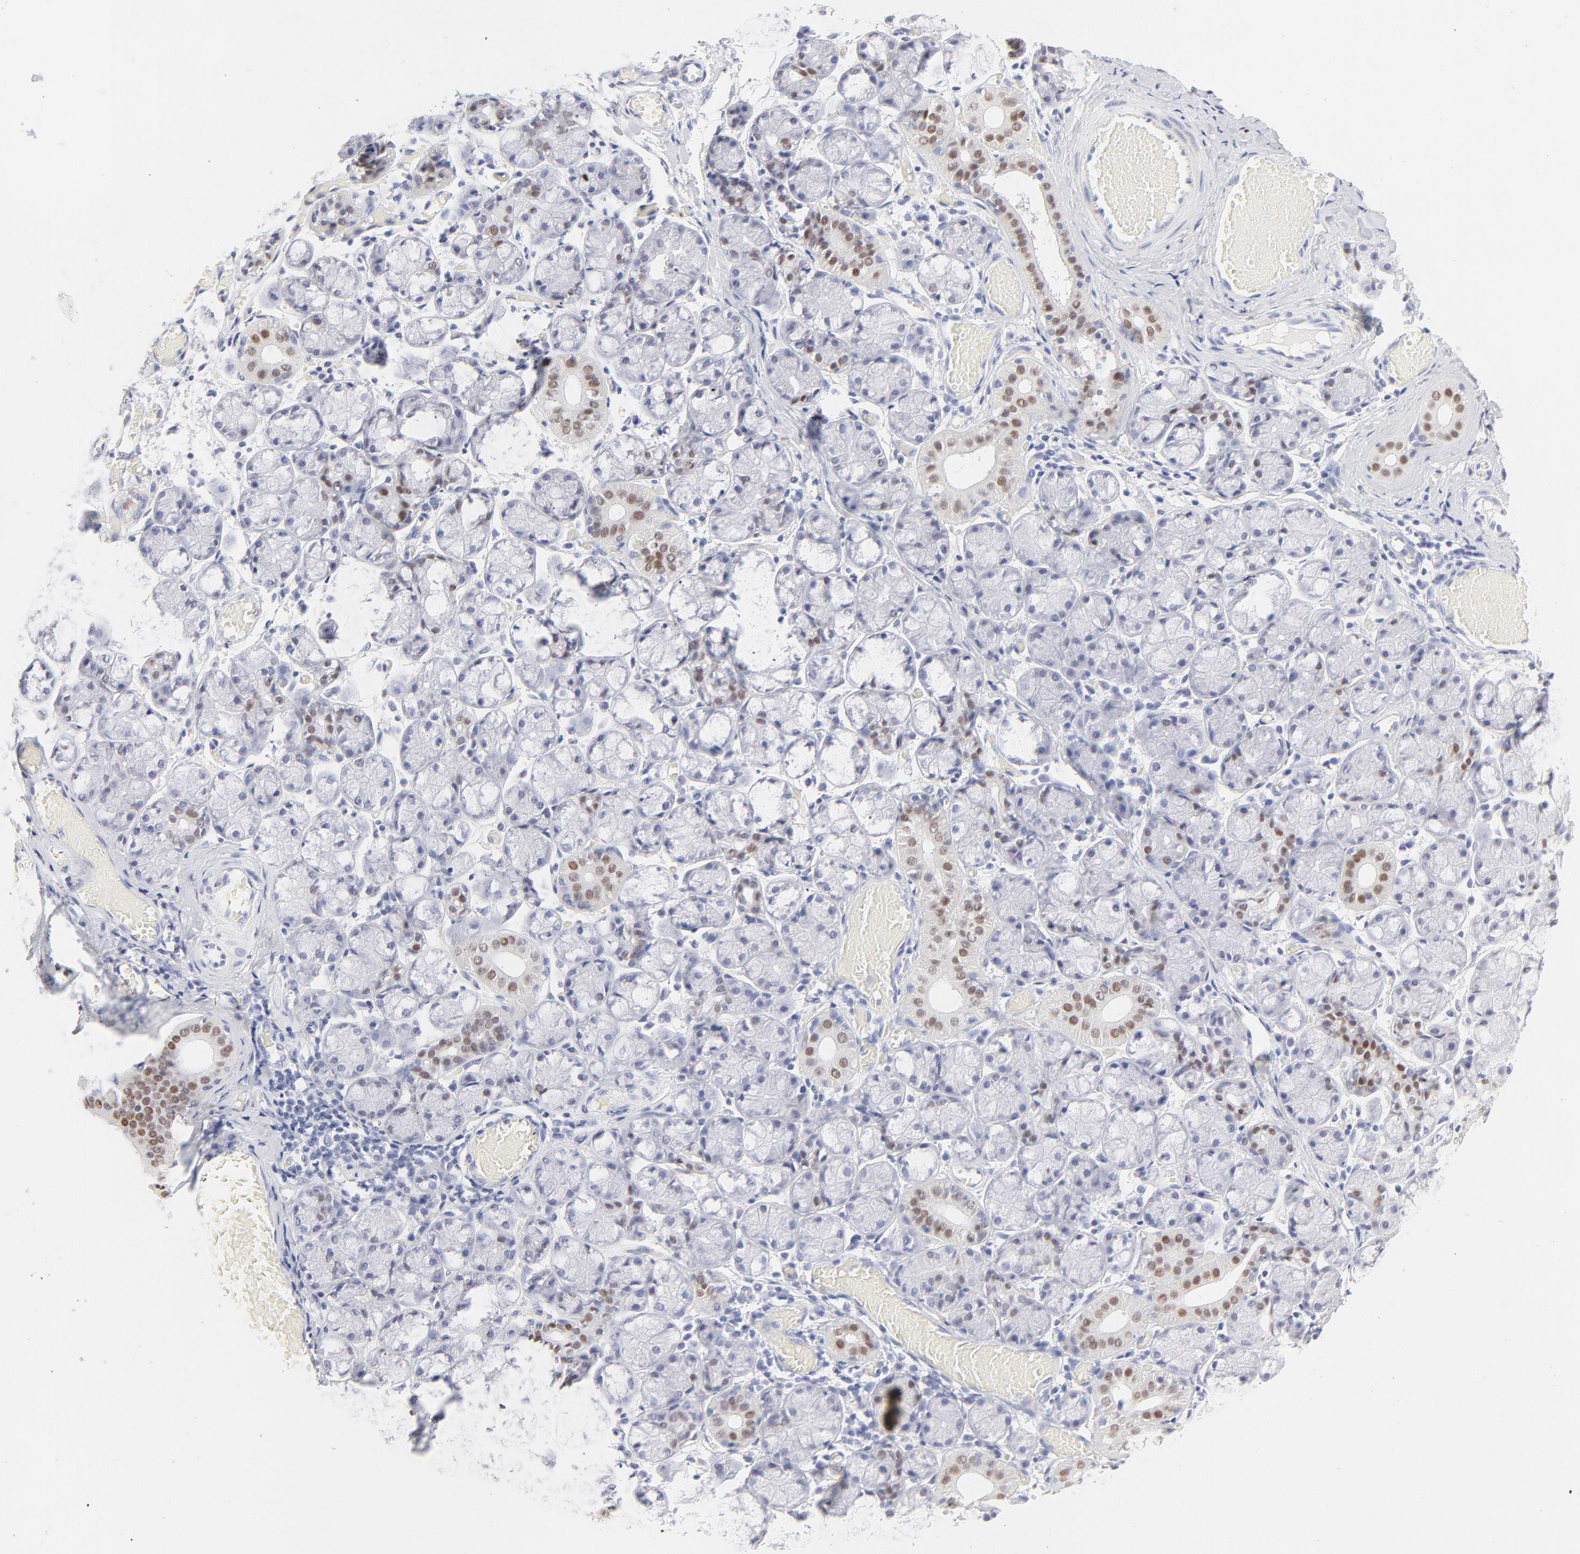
{"staining": {"intensity": "moderate", "quantity": "<25%", "location": "nuclear"}, "tissue": "salivary gland", "cell_type": "Glandular cells", "image_type": "normal", "snomed": [{"axis": "morphology", "description": "Normal tissue, NOS"}, {"axis": "topography", "description": "Salivary gland"}], "caption": "Moderate nuclear staining for a protein is identified in about <25% of glandular cells of unremarkable salivary gland using IHC.", "gene": "ELF3", "patient": {"sex": "female", "age": 24}}